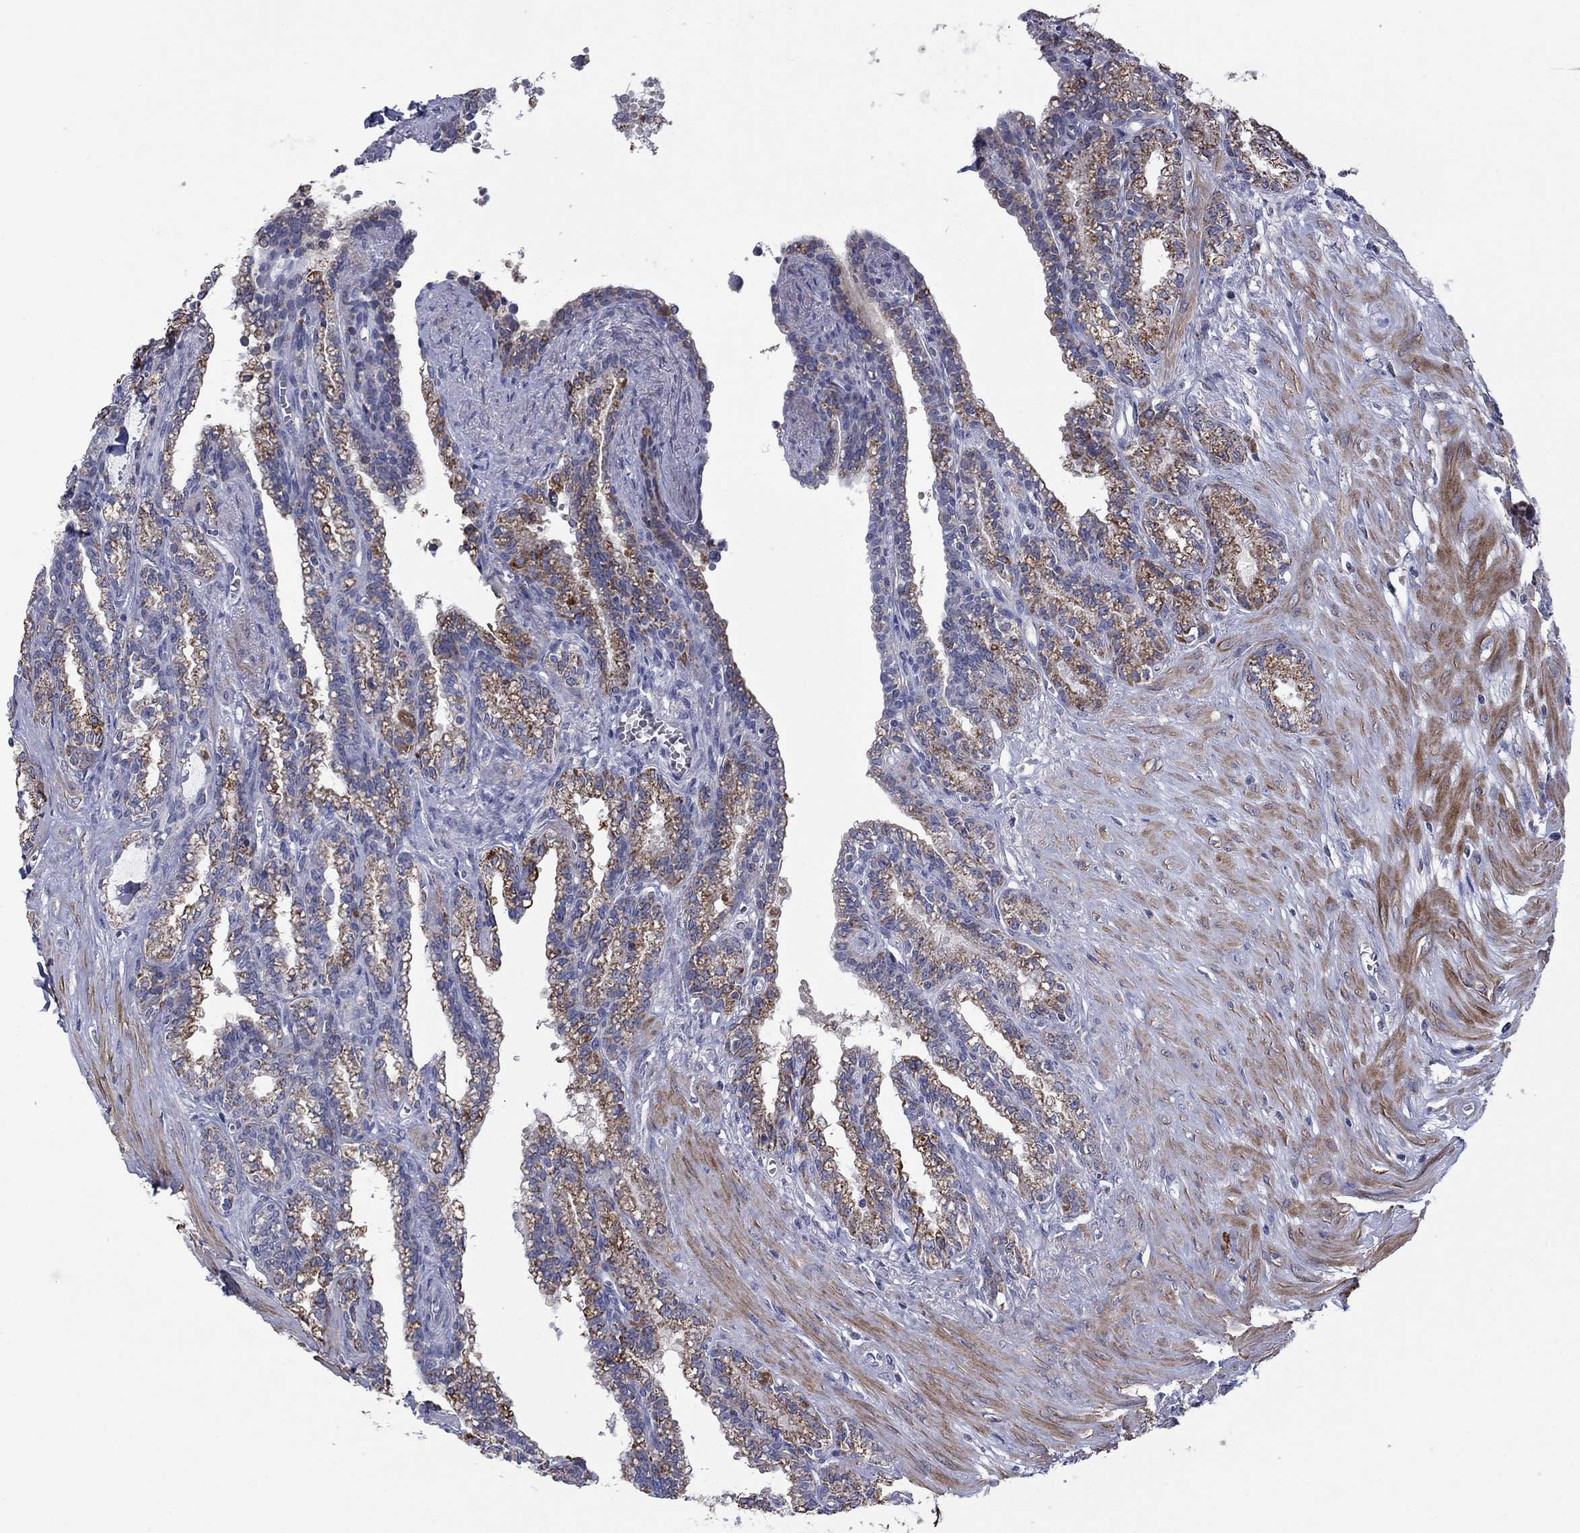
{"staining": {"intensity": "moderate", "quantity": "25%-75%", "location": "cytoplasmic/membranous"}, "tissue": "seminal vesicle", "cell_type": "Glandular cells", "image_type": "normal", "snomed": [{"axis": "morphology", "description": "Normal tissue, NOS"}, {"axis": "morphology", "description": "Urothelial carcinoma, NOS"}, {"axis": "topography", "description": "Urinary bladder"}, {"axis": "topography", "description": "Seminal veicle"}], "caption": "This image exhibits normal seminal vesicle stained with immunohistochemistry (IHC) to label a protein in brown. The cytoplasmic/membranous of glandular cells show moderate positivity for the protein. Nuclei are counter-stained blue.", "gene": "FRK", "patient": {"sex": "male", "age": 76}}